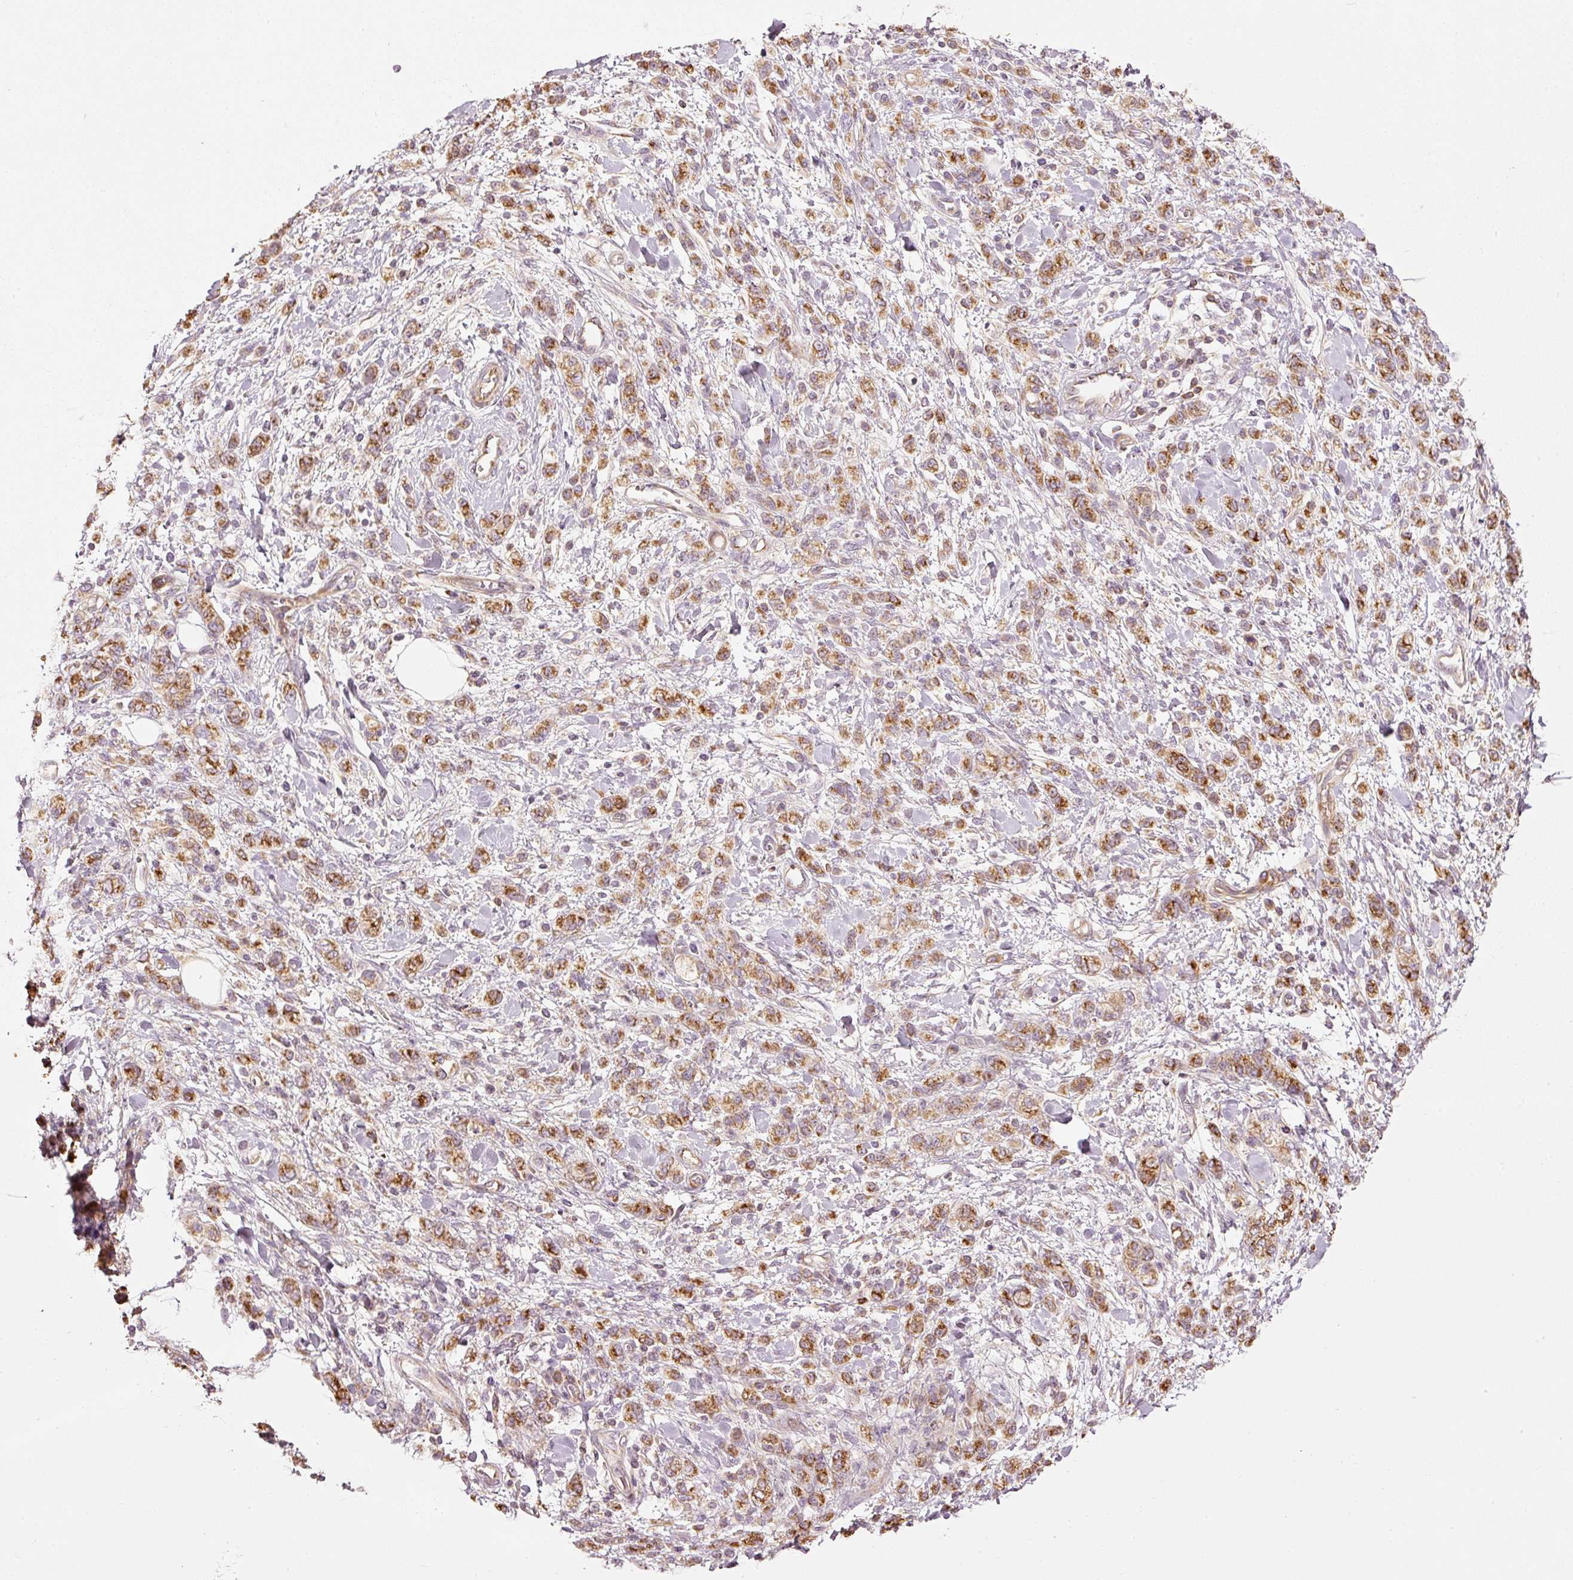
{"staining": {"intensity": "moderate", "quantity": ">75%", "location": "cytoplasmic/membranous"}, "tissue": "stomach cancer", "cell_type": "Tumor cells", "image_type": "cancer", "snomed": [{"axis": "morphology", "description": "Adenocarcinoma, NOS"}, {"axis": "topography", "description": "Stomach"}], "caption": "Moderate cytoplasmic/membranous protein positivity is appreciated in approximately >75% of tumor cells in stomach cancer. (Stains: DAB (3,3'-diaminobenzidine) in brown, nuclei in blue, Microscopy: brightfield microscopy at high magnification).", "gene": "SERPING1", "patient": {"sex": "male", "age": 77}}